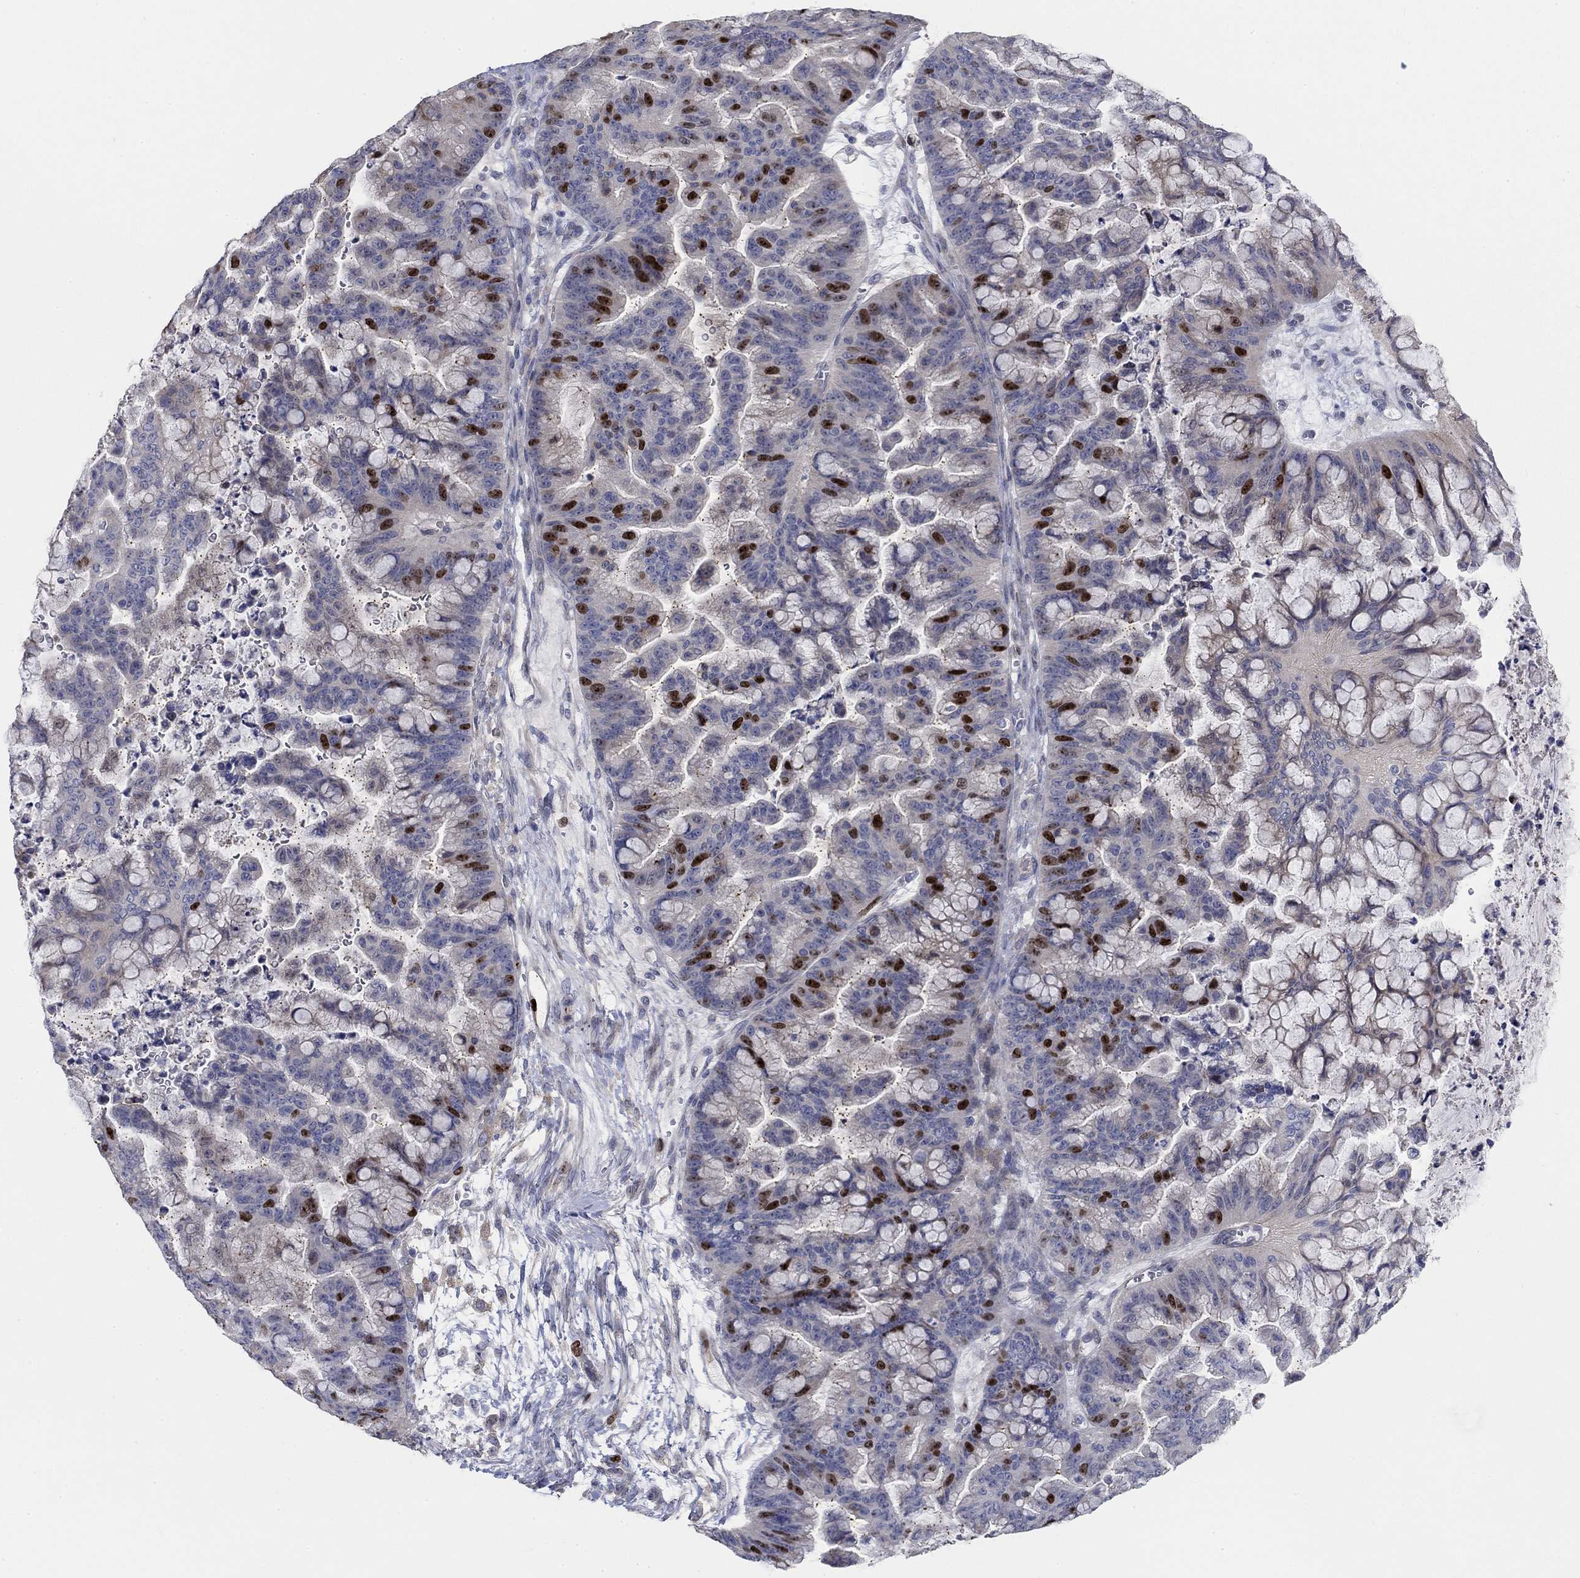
{"staining": {"intensity": "strong", "quantity": "<25%", "location": "nuclear"}, "tissue": "ovarian cancer", "cell_type": "Tumor cells", "image_type": "cancer", "snomed": [{"axis": "morphology", "description": "Cystadenocarcinoma, mucinous, NOS"}, {"axis": "topography", "description": "Ovary"}], "caption": "Brown immunohistochemical staining in human ovarian mucinous cystadenocarcinoma displays strong nuclear expression in approximately <25% of tumor cells.", "gene": "PRC1", "patient": {"sex": "female", "age": 67}}